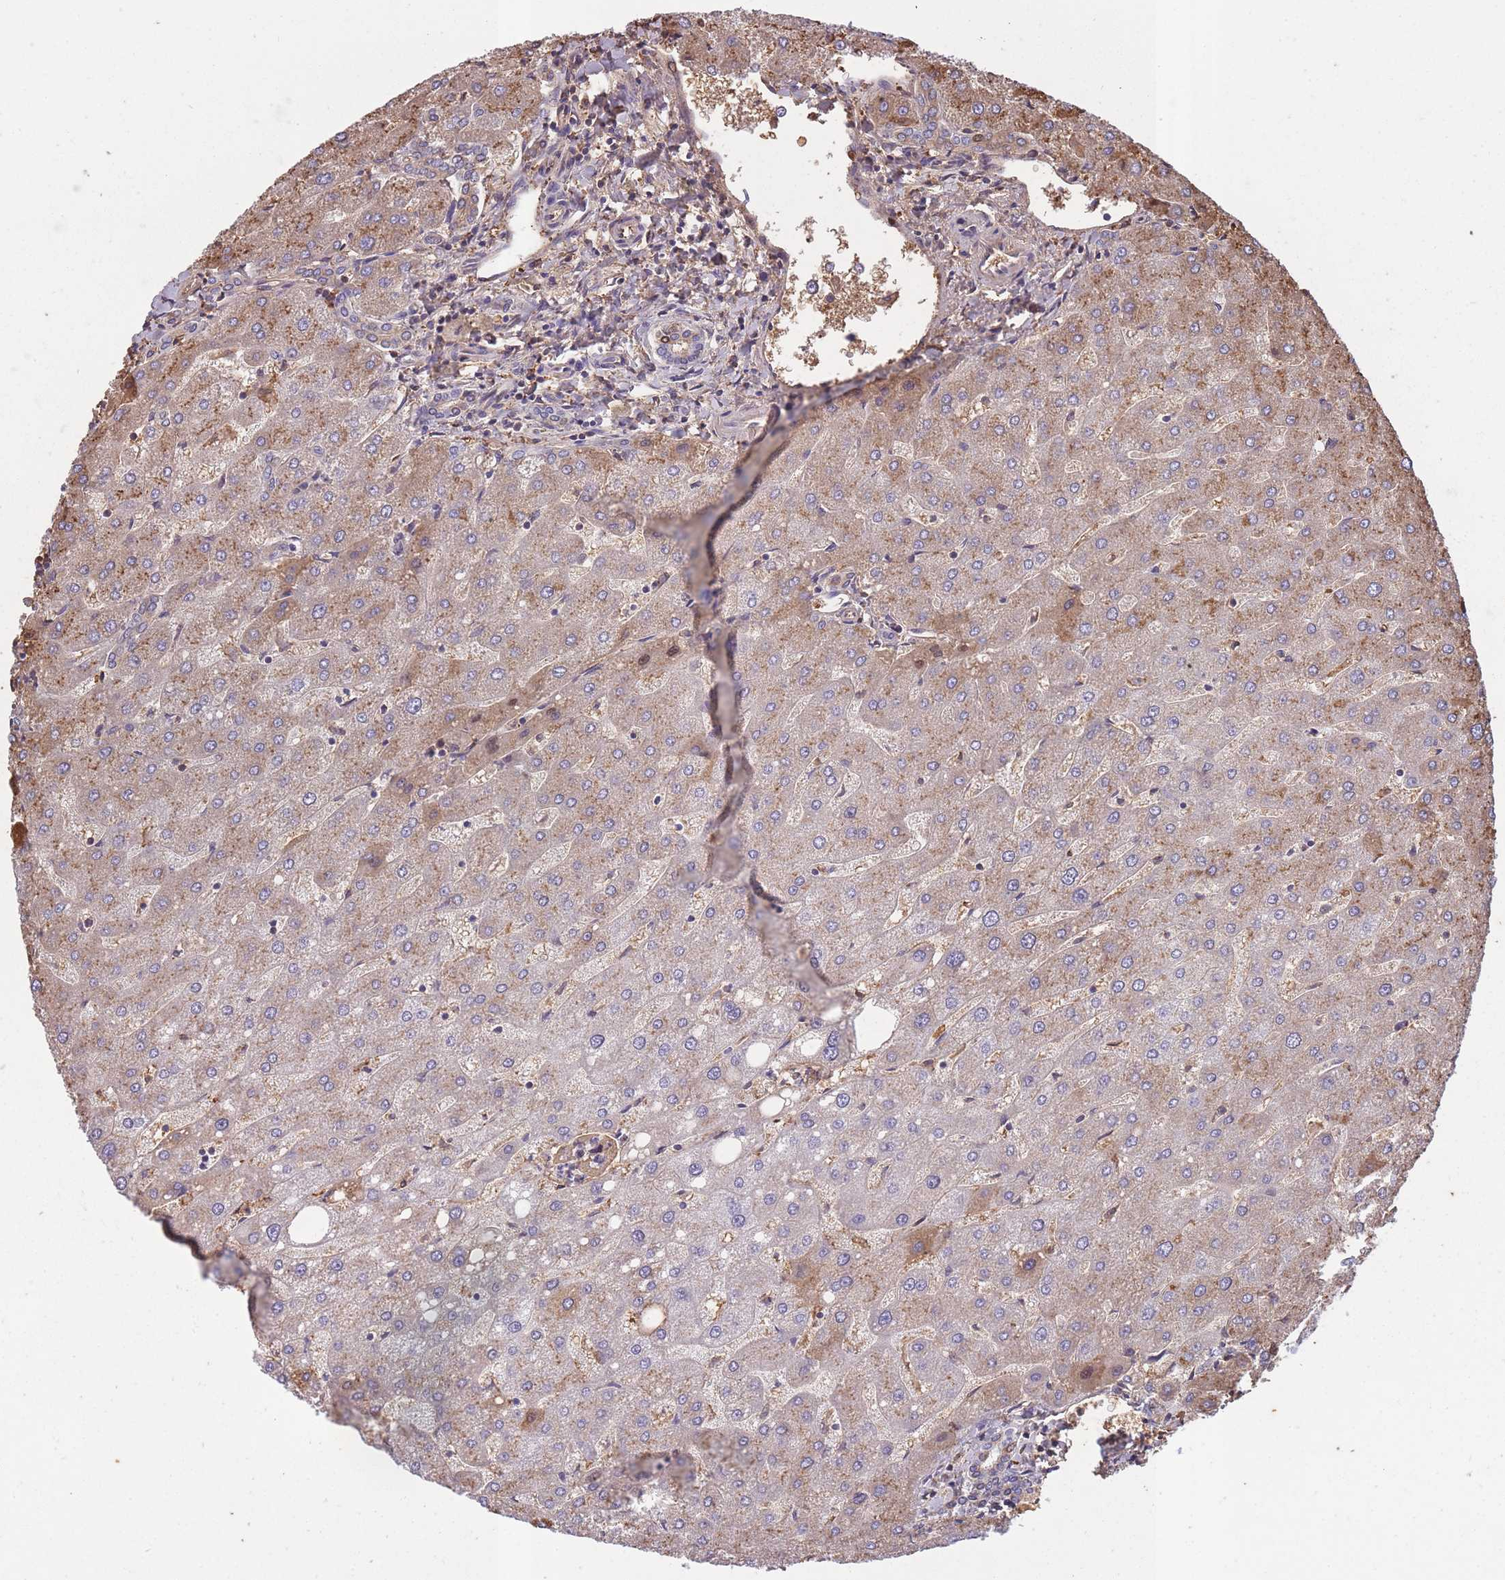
{"staining": {"intensity": "negative", "quantity": "none", "location": "none"}, "tissue": "liver", "cell_type": "Cholangiocytes", "image_type": "normal", "snomed": [{"axis": "morphology", "description": "Normal tissue, NOS"}, {"axis": "topography", "description": "Liver"}], "caption": "Protein analysis of benign liver reveals no significant positivity in cholangiocytes.", "gene": "KAT2A", "patient": {"sex": "male", "age": 67}}